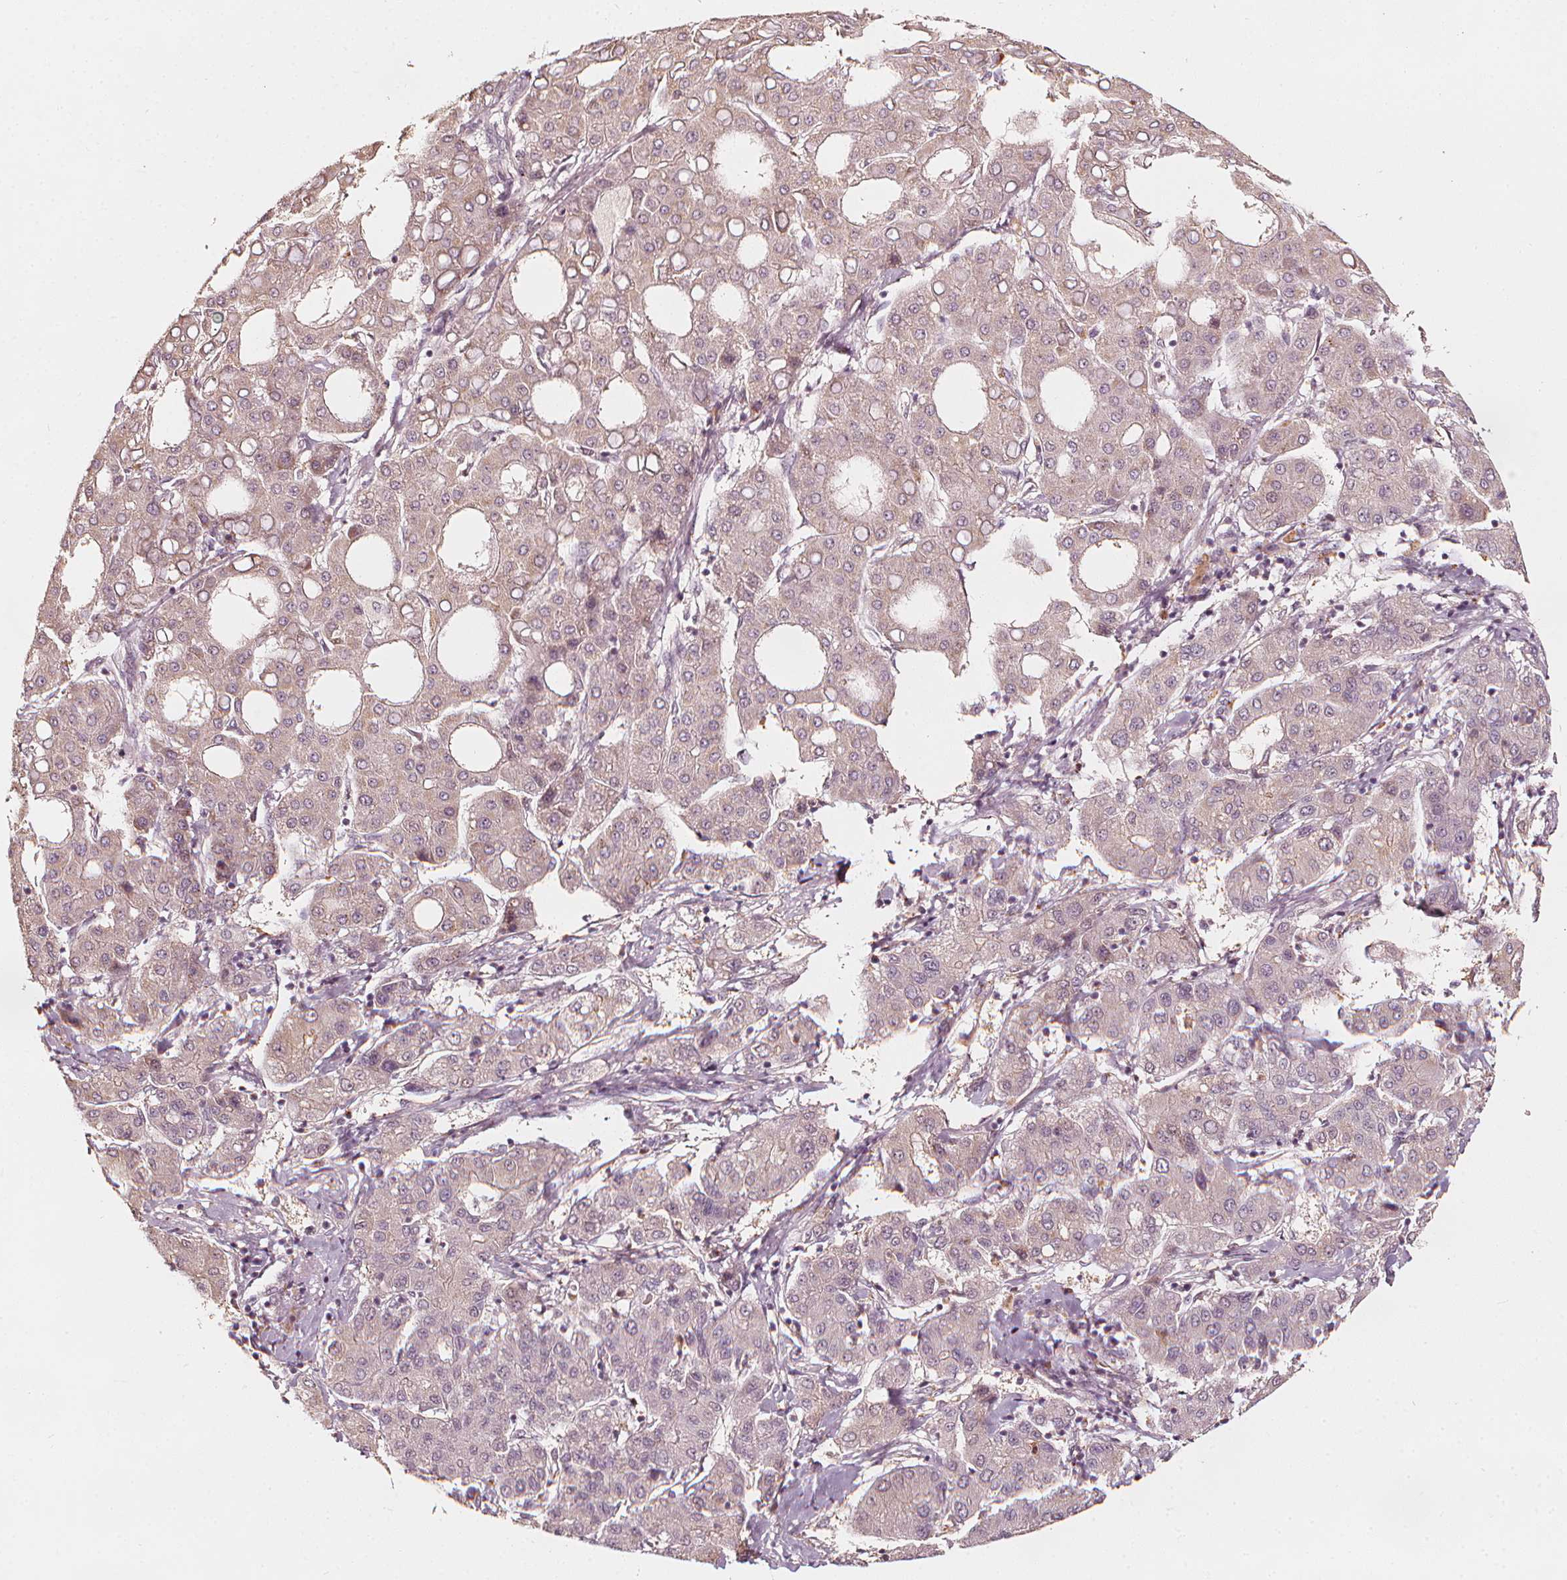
{"staining": {"intensity": "negative", "quantity": "none", "location": "none"}, "tissue": "liver cancer", "cell_type": "Tumor cells", "image_type": "cancer", "snomed": [{"axis": "morphology", "description": "Carcinoma, Hepatocellular, NOS"}, {"axis": "topography", "description": "Liver"}], "caption": "Tumor cells show no significant staining in liver cancer (hepatocellular carcinoma).", "gene": "NPC1L1", "patient": {"sex": "male", "age": 65}}